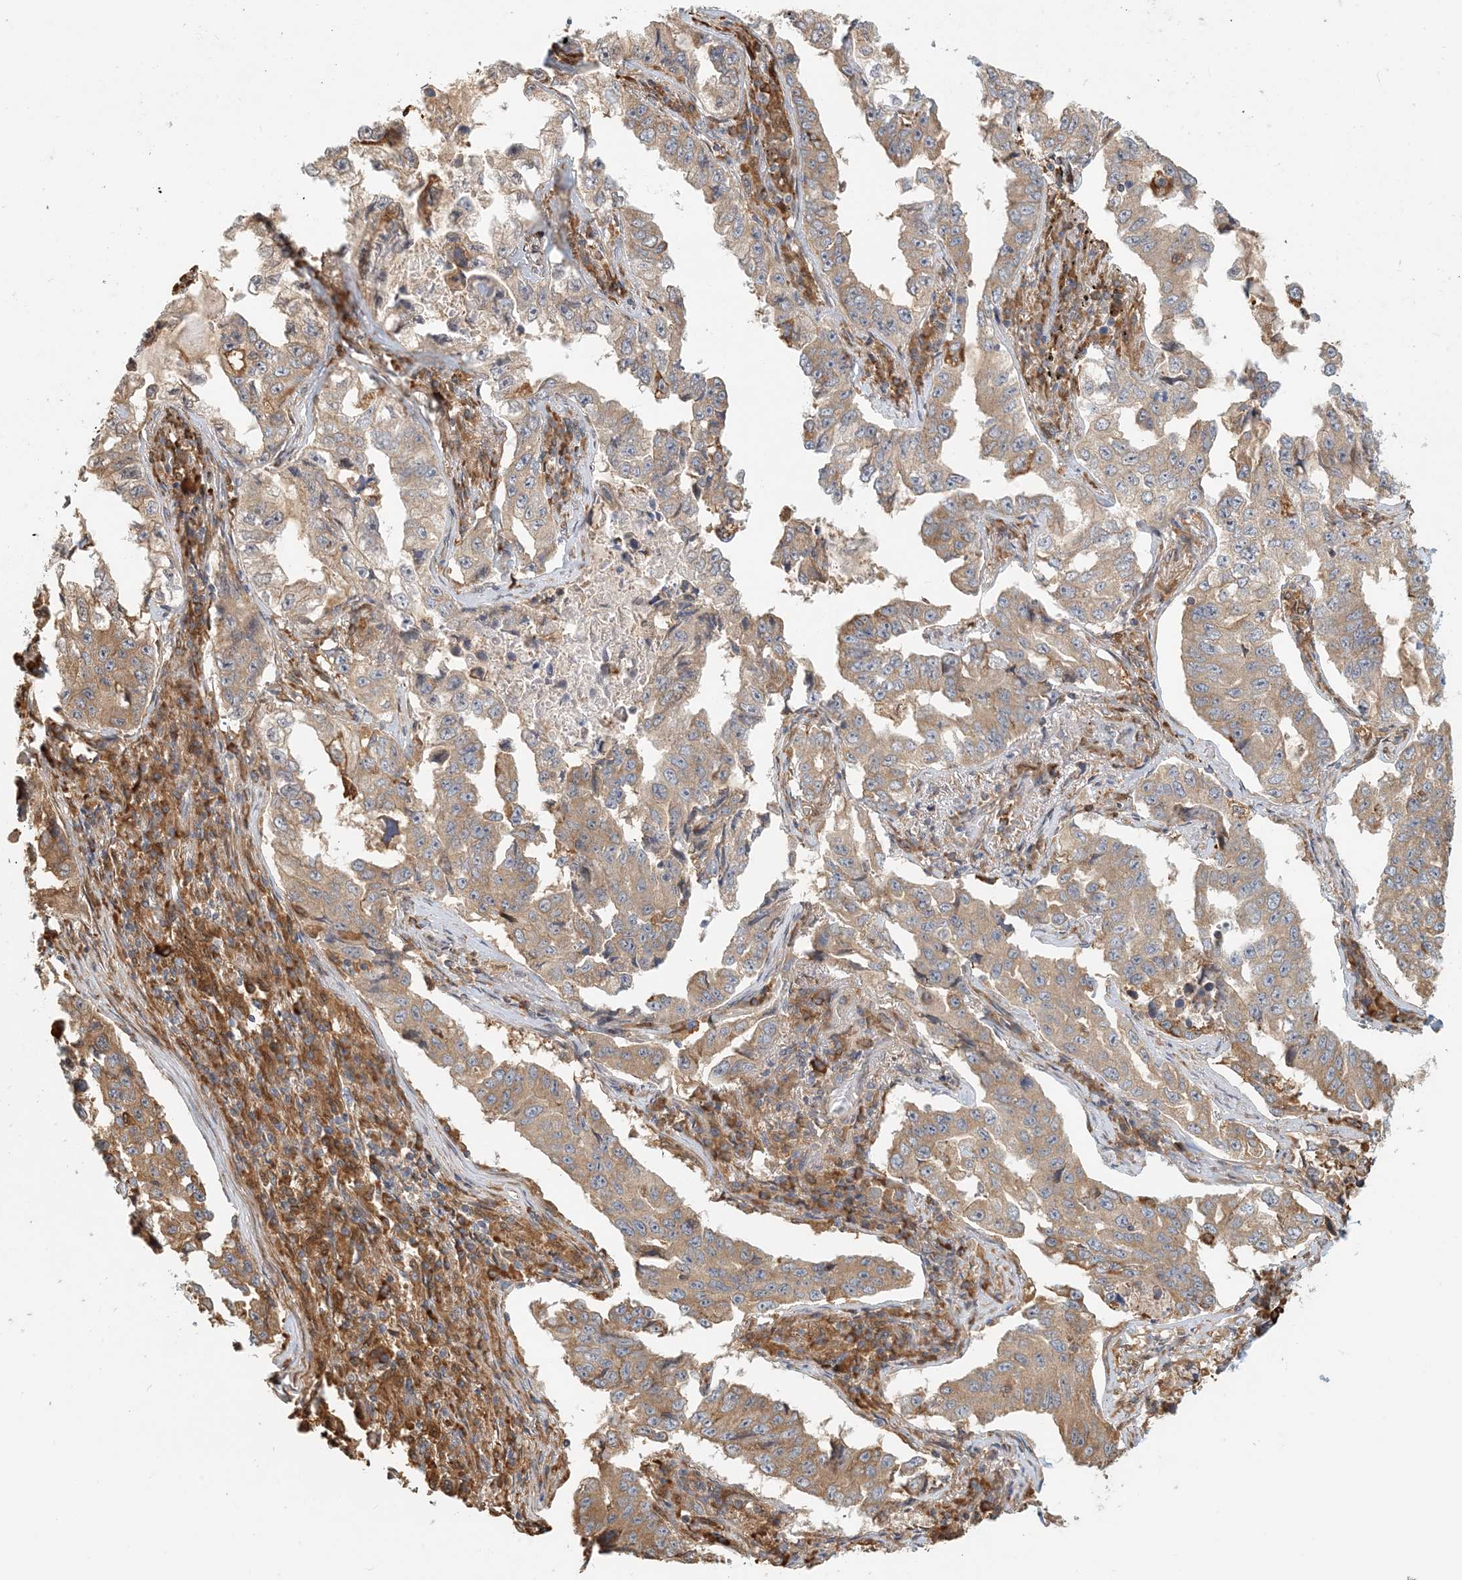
{"staining": {"intensity": "moderate", "quantity": ">75%", "location": "cytoplasmic/membranous"}, "tissue": "lung cancer", "cell_type": "Tumor cells", "image_type": "cancer", "snomed": [{"axis": "morphology", "description": "Adenocarcinoma, NOS"}, {"axis": "topography", "description": "Lung"}], "caption": "This histopathology image shows lung cancer (adenocarcinoma) stained with IHC to label a protein in brown. The cytoplasmic/membranous of tumor cells show moderate positivity for the protein. Nuclei are counter-stained blue.", "gene": "HNMT", "patient": {"sex": "female", "age": 51}}